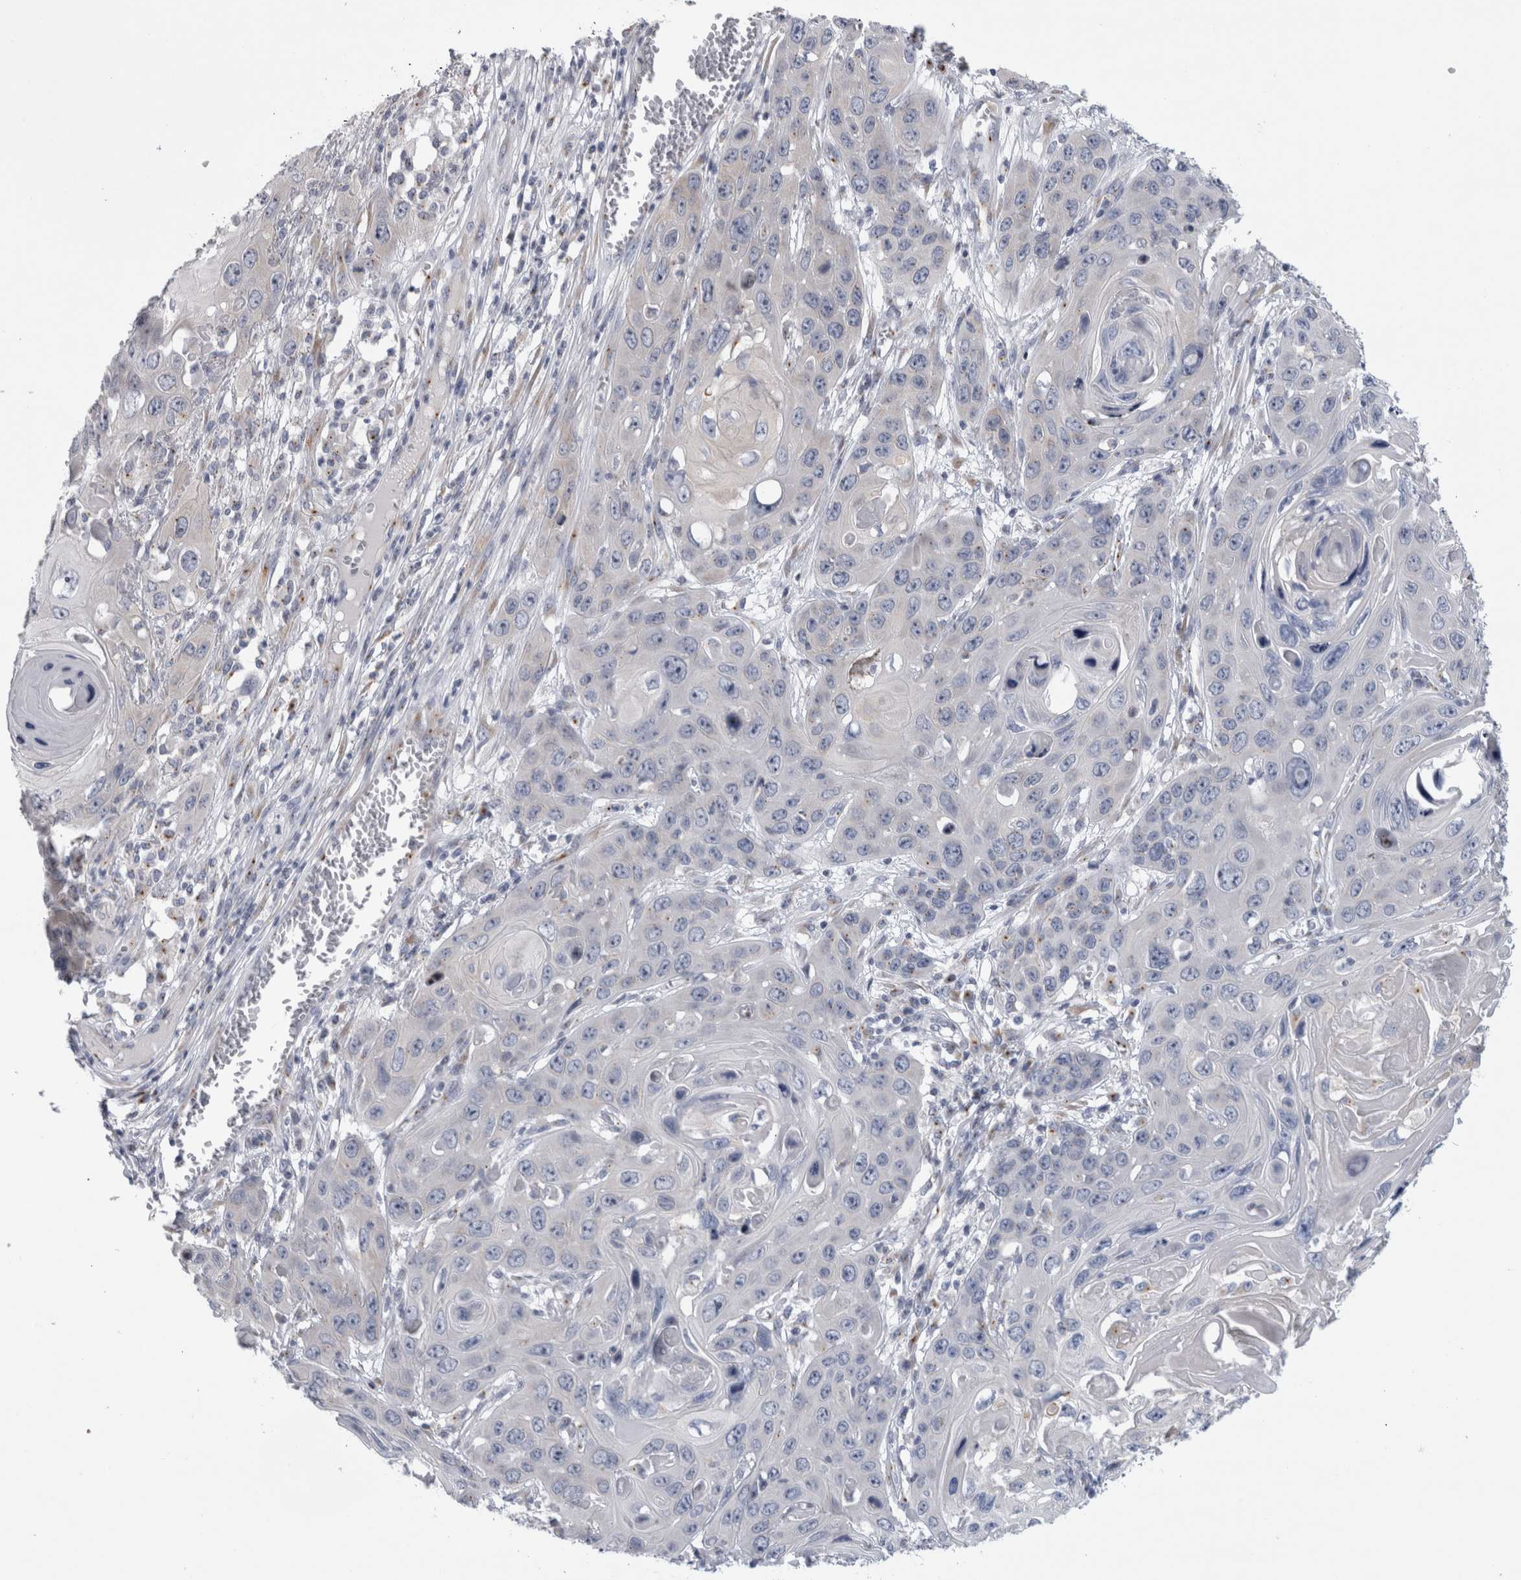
{"staining": {"intensity": "negative", "quantity": "none", "location": "none"}, "tissue": "skin cancer", "cell_type": "Tumor cells", "image_type": "cancer", "snomed": [{"axis": "morphology", "description": "Squamous cell carcinoma, NOS"}, {"axis": "topography", "description": "Skin"}], "caption": "Skin cancer (squamous cell carcinoma) was stained to show a protein in brown. There is no significant staining in tumor cells.", "gene": "AKAP9", "patient": {"sex": "male", "age": 55}}